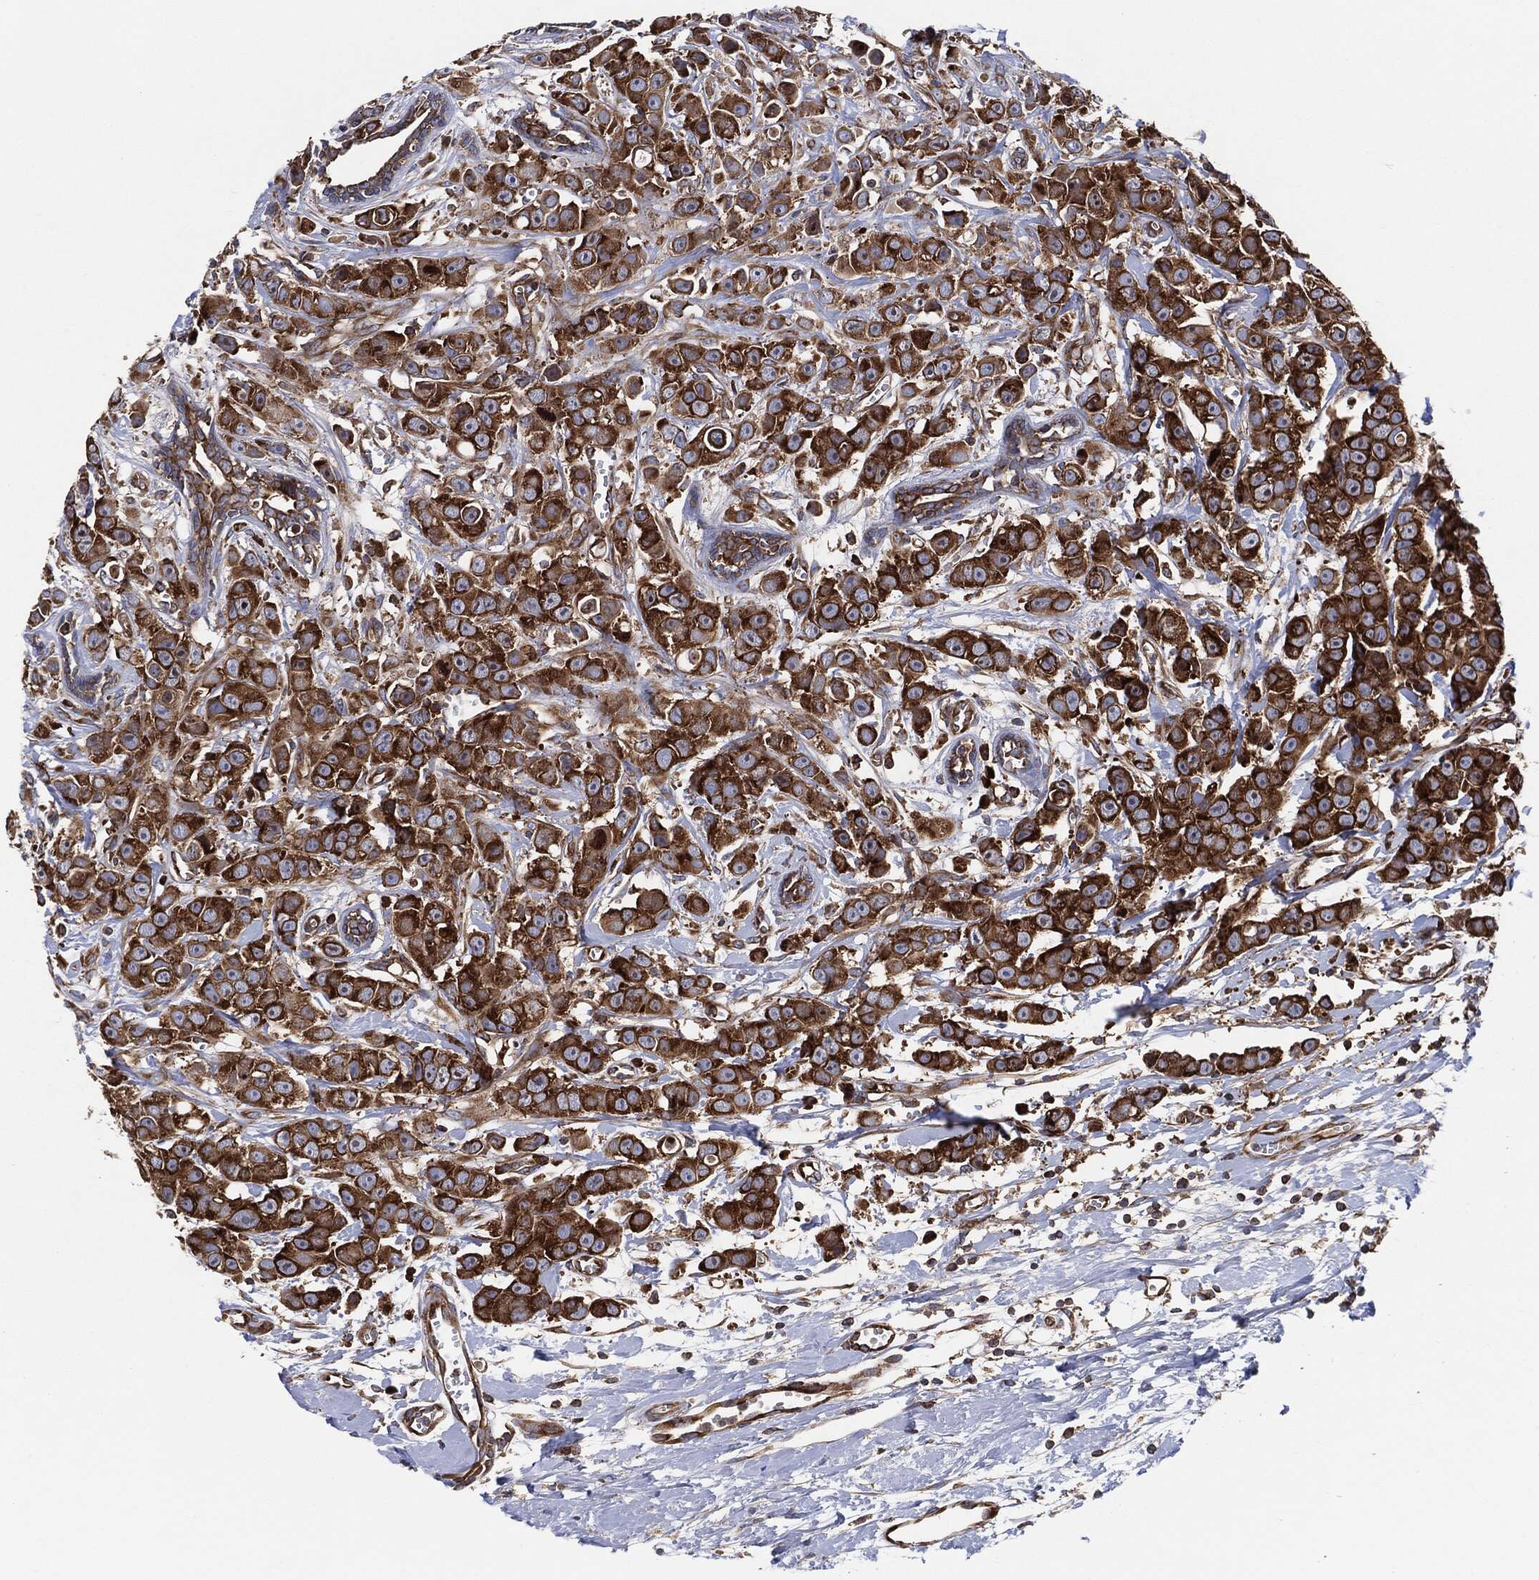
{"staining": {"intensity": "strong", "quantity": ">75%", "location": "cytoplasmic/membranous"}, "tissue": "breast cancer", "cell_type": "Tumor cells", "image_type": "cancer", "snomed": [{"axis": "morphology", "description": "Duct carcinoma"}, {"axis": "topography", "description": "Breast"}], "caption": "A brown stain labels strong cytoplasmic/membranous expression of a protein in human breast cancer tumor cells.", "gene": "EIF2S2", "patient": {"sex": "female", "age": 35}}